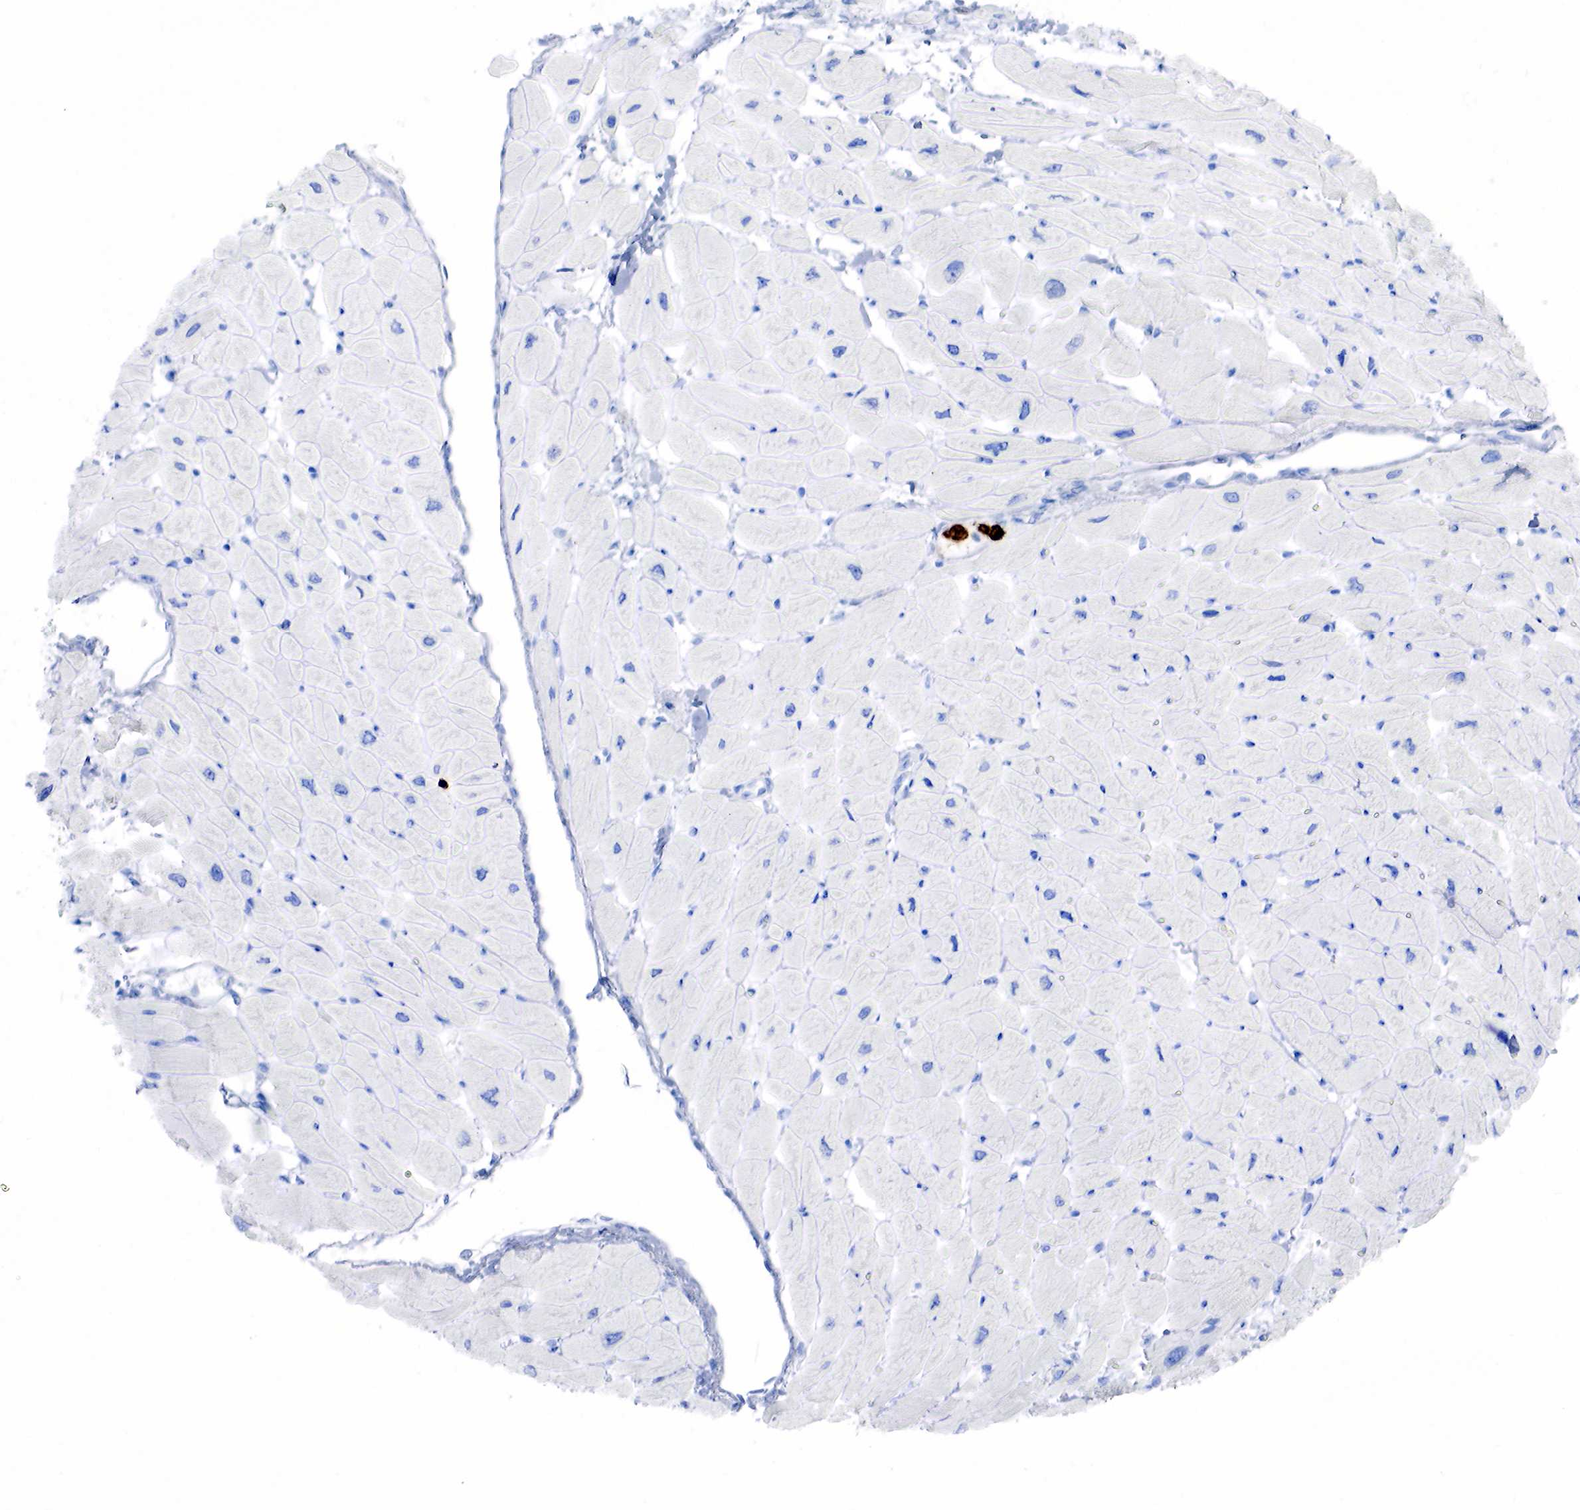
{"staining": {"intensity": "negative", "quantity": "none", "location": "none"}, "tissue": "heart muscle", "cell_type": "Cardiomyocytes", "image_type": "normal", "snomed": [{"axis": "morphology", "description": "Normal tissue, NOS"}, {"axis": "topography", "description": "Heart"}], "caption": "Heart muscle stained for a protein using immunohistochemistry (IHC) exhibits no expression cardiomyocytes.", "gene": "FUT4", "patient": {"sex": "female", "age": 54}}